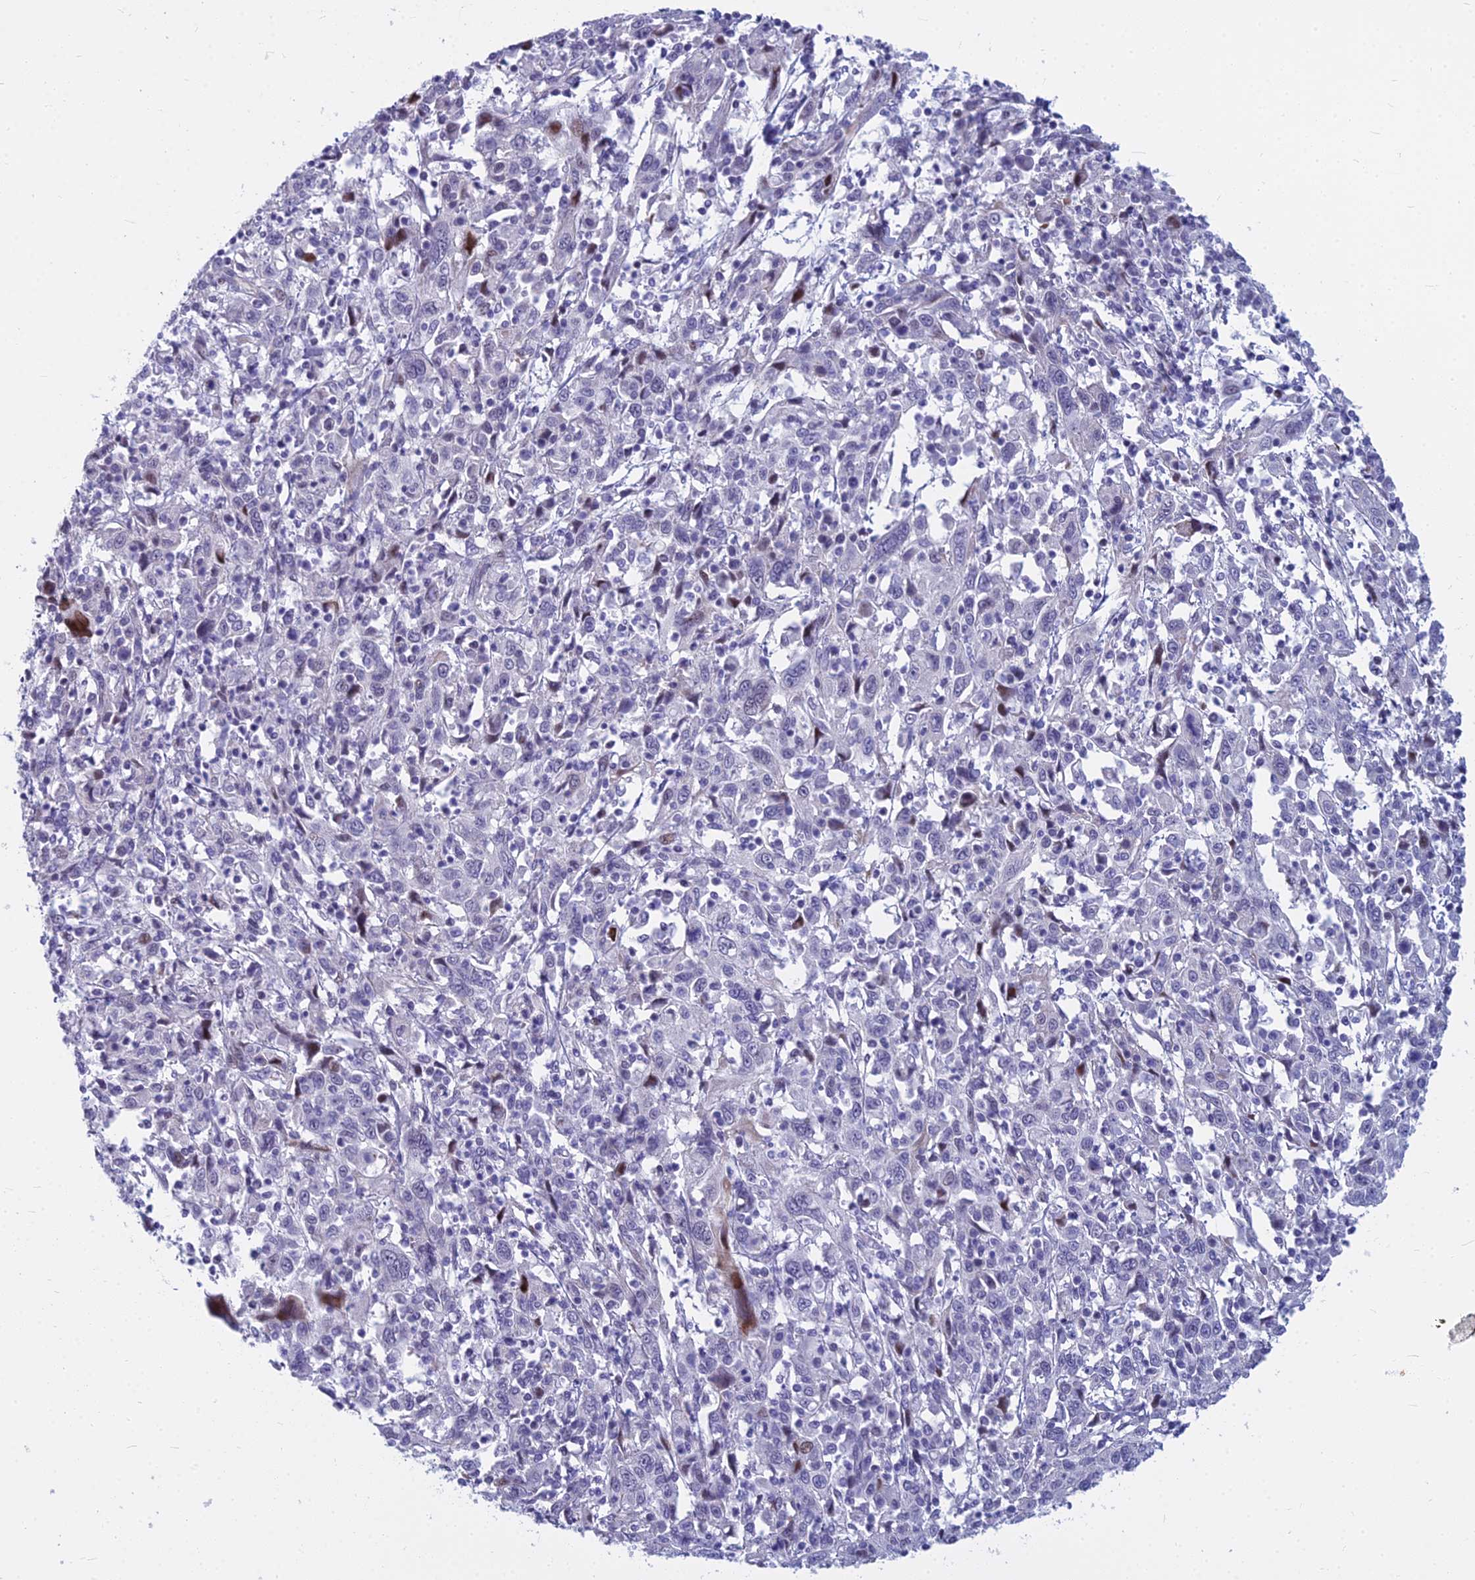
{"staining": {"intensity": "moderate", "quantity": "<25%", "location": "nuclear"}, "tissue": "cervical cancer", "cell_type": "Tumor cells", "image_type": "cancer", "snomed": [{"axis": "morphology", "description": "Squamous cell carcinoma, NOS"}, {"axis": "topography", "description": "Cervix"}], "caption": "A brown stain highlights moderate nuclear expression of a protein in human cervical cancer tumor cells.", "gene": "MYBPC2", "patient": {"sex": "female", "age": 46}}